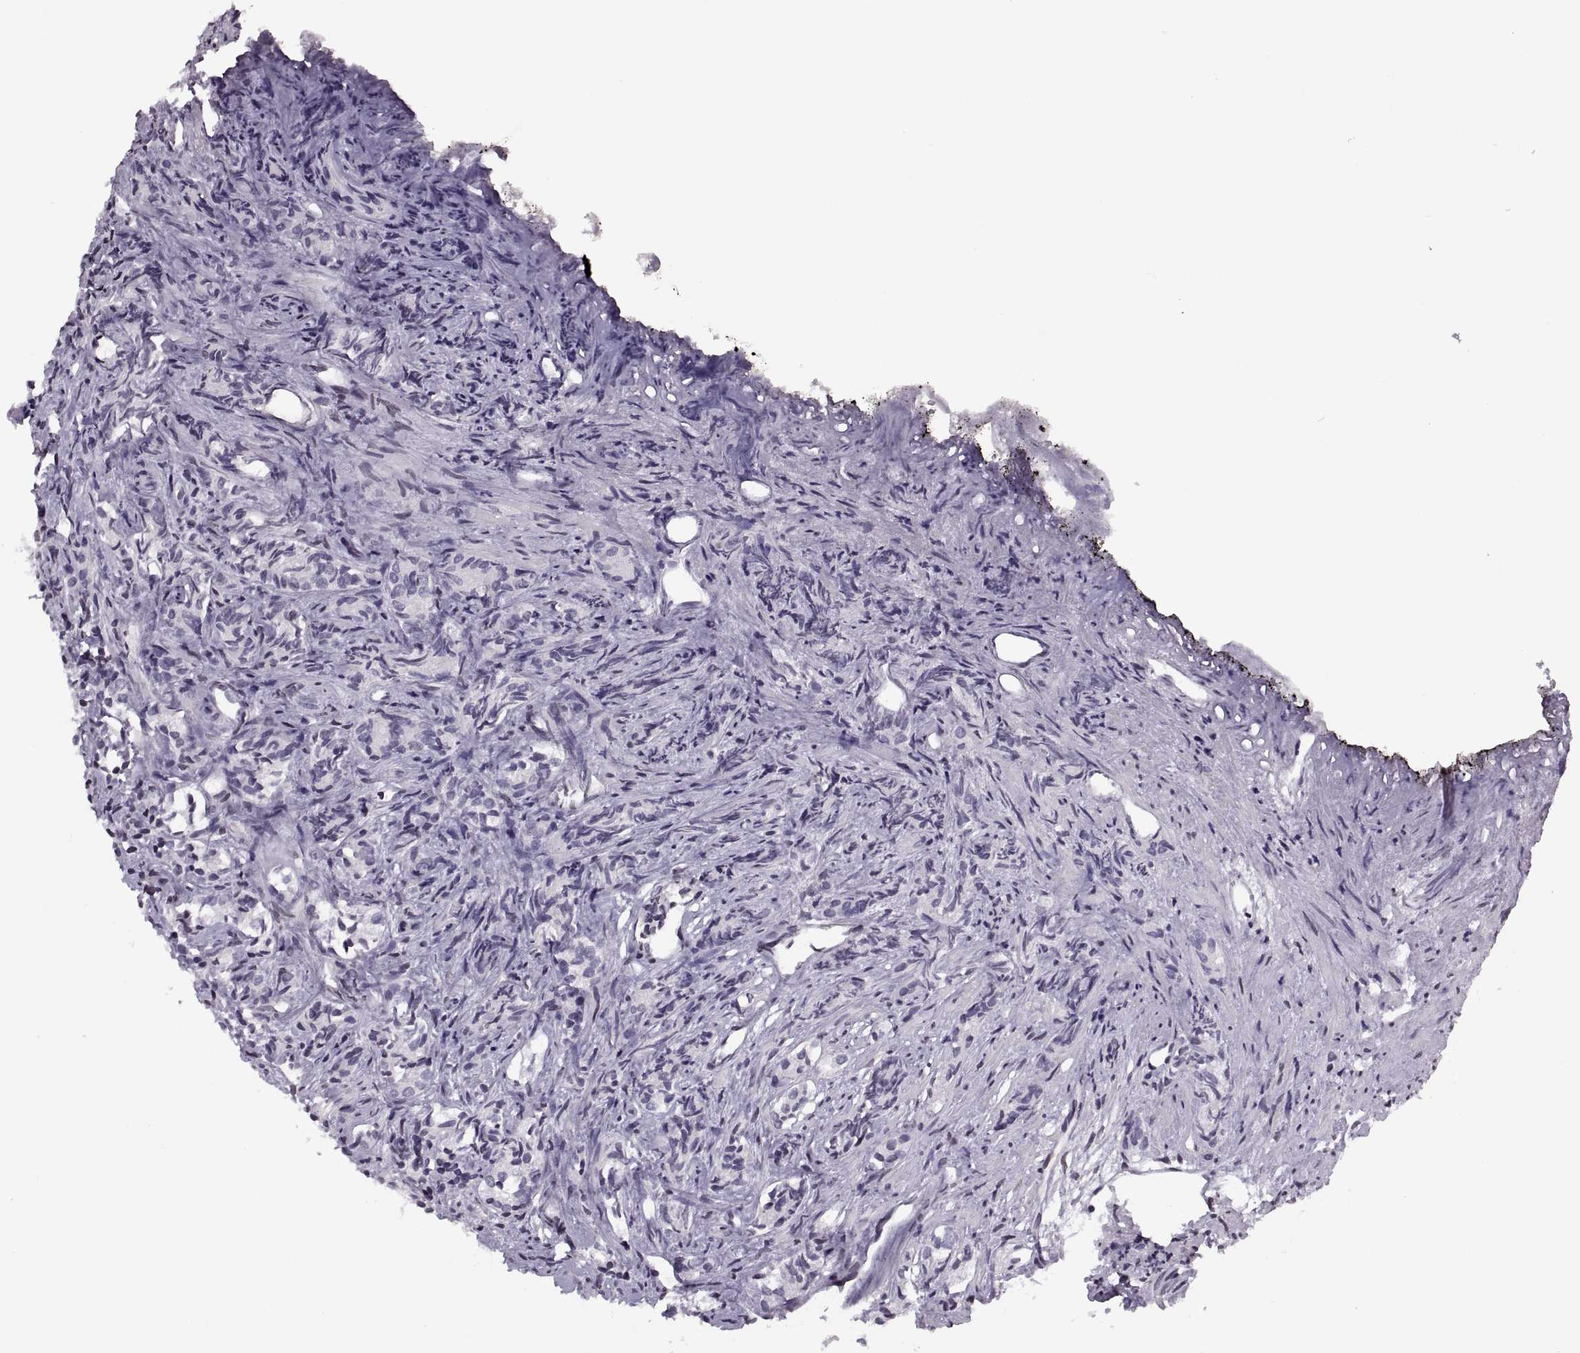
{"staining": {"intensity": "negative", "quantity": "none", "location": "none"}, "tissue": "prostate cancer", "cell_type": "Tumor cells", "image_type": "cancer", "snomed": [{"axis": "morphology", "description": "Adenocarcinoma, High grade"}, {"axis": "topography", "description": "Prostate"}], "caption": "Prostate cancer stained for a protein using immunohistochemistry (IHC) reveals no positivity tumor cells.", "gene": "H1-8", "patient": {"sex": "male", "age": 84}}